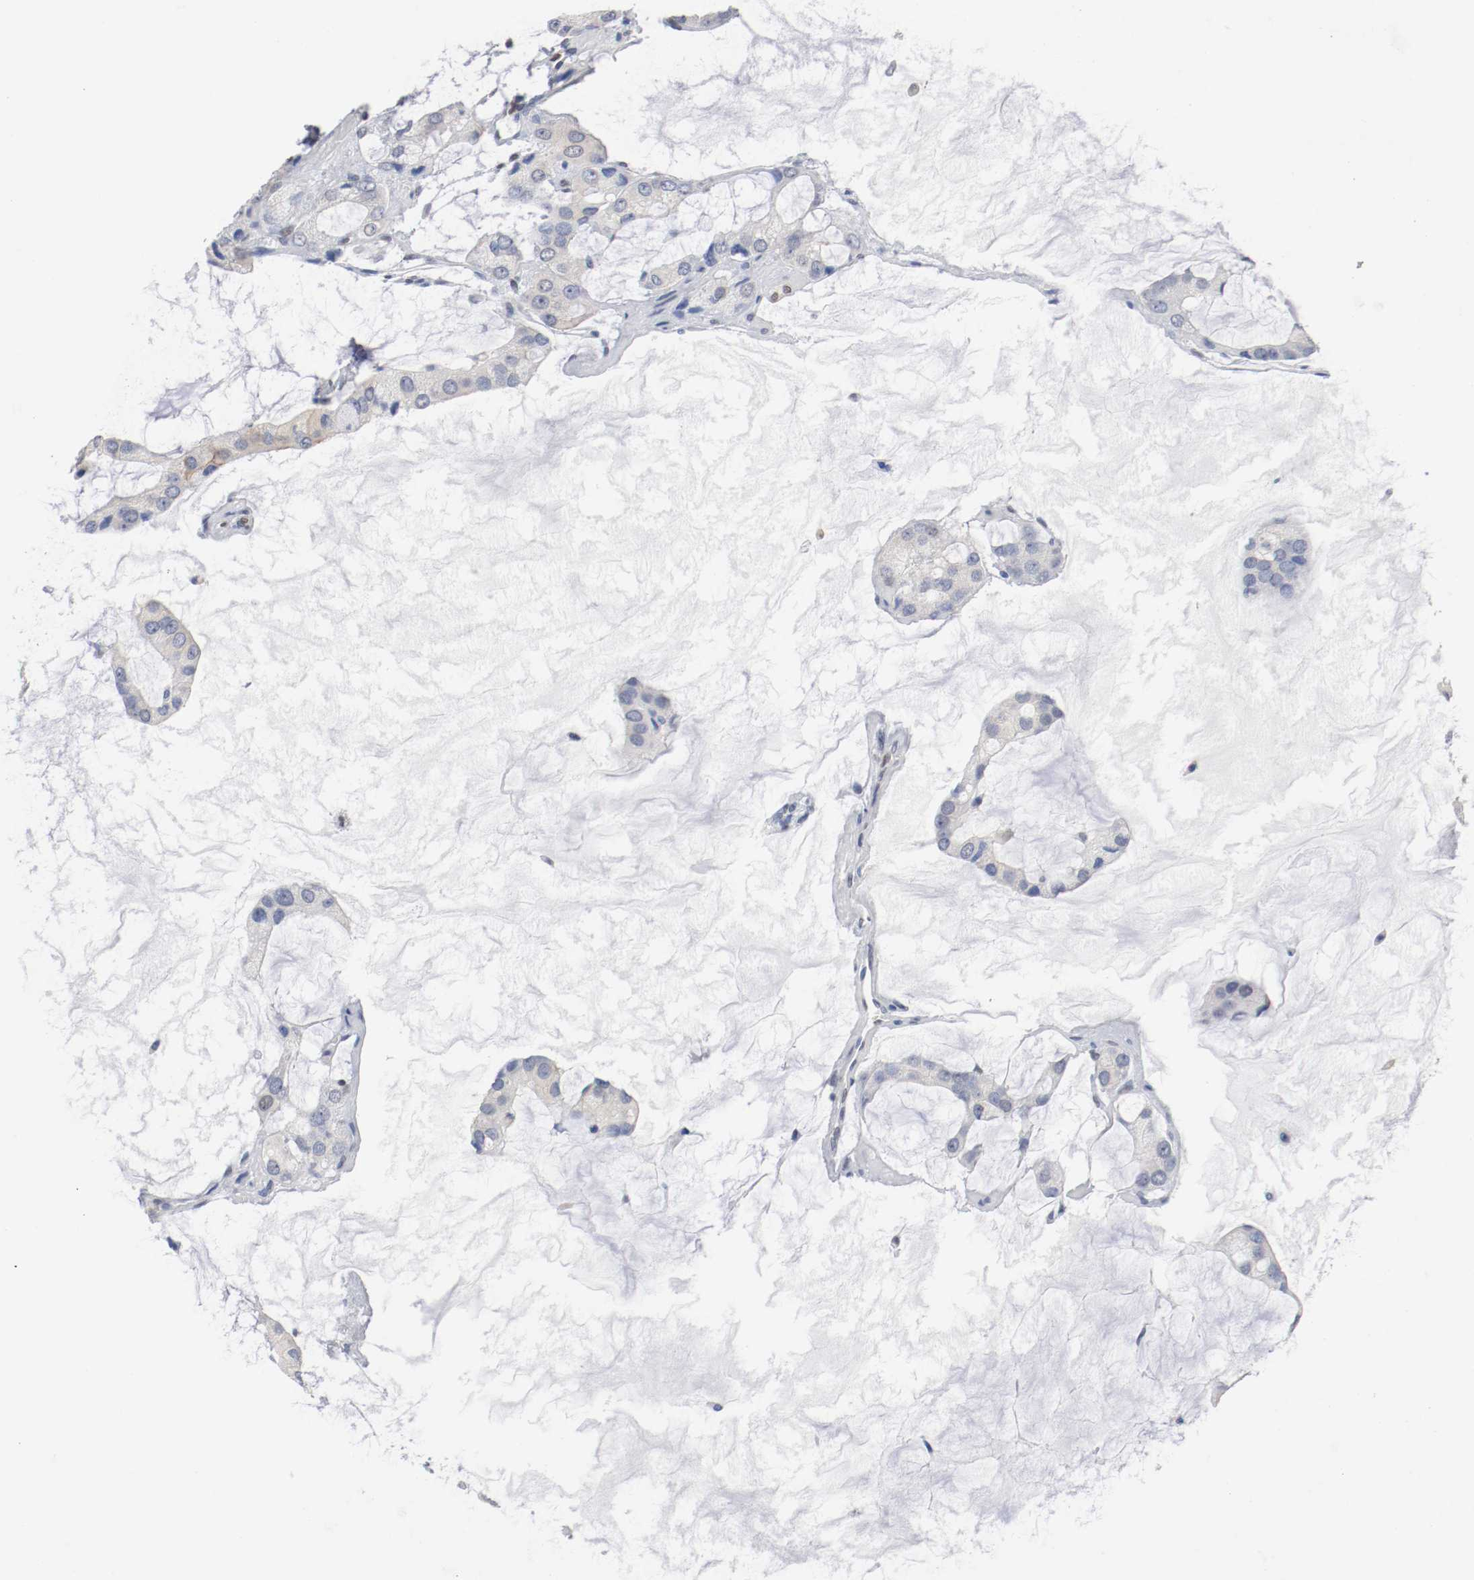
{"staining": {"intensity": "weak", "quantity": "<25%", "location": "cytoplasmic/membranous"}, "tissue": "prostate cancer", "cell_type": "Tumor cells", "image_type": "cancer", "snomed": [{"axis": "morphology", "description": "Adenocarcinoma, High grade"}, {"axis": "topography", "description": "Prostate"}], "caption": "Histopathology image shows no significant protein expression in tumor cells of high-grade adenocarcinoma (prostate).", "gene": "FOSL2", "patient": {"sex": "male", "age": 67}}